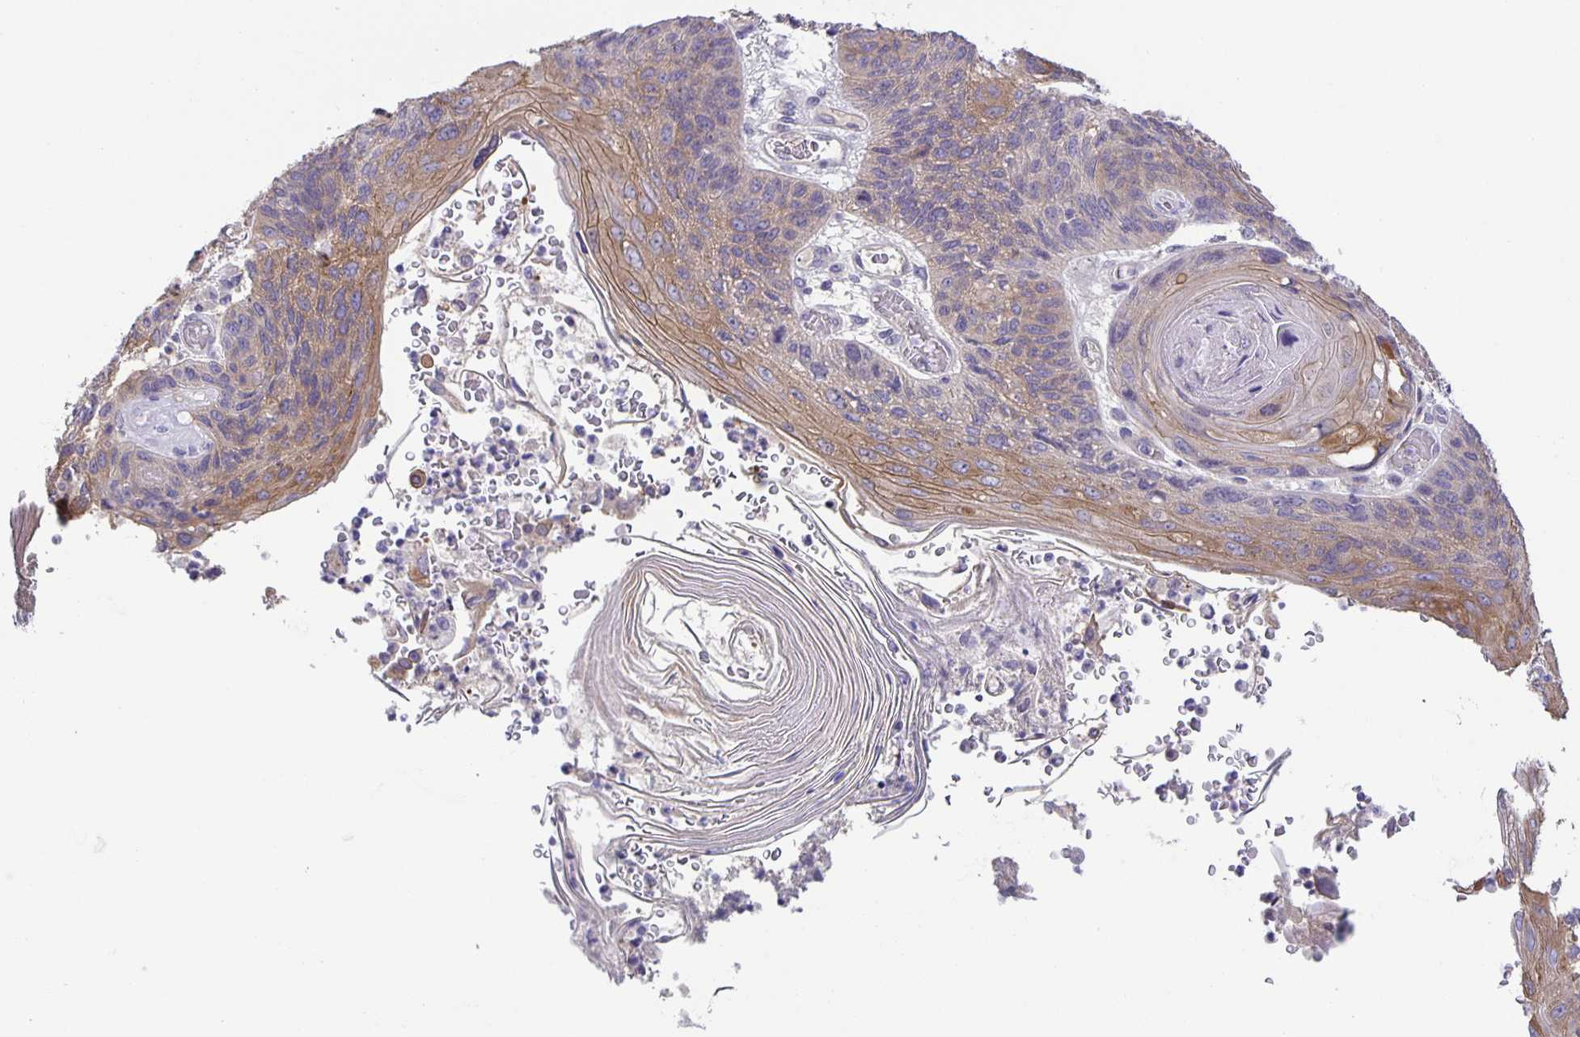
{"staining": {"intensity": "moderate", "quantity": ">75%", "location": "cytoplasmic/membranous"}, "tissue": "lung cancer", "cell_type": "Tumor cells", "image_type": "cancer", "snomed": [{"axis": "morphology", "description": "Squamous cell carcinoma, NOS"}, {"axis": "morphology", "description": "Squamous cell carcinoma, metastatic, NOS"}, {"axis": "topography", "description": "Lymph node"}, {"axis": "topography", "description": "Lung"}], "caption": "An image showing moderate cytoplasmic/membranous expression in approximately >75% of tumor cells in metastatic squamous cell carcinoma (lung), as visualized by brown immunohistochemical staining.", "gene": "PTPN3", "patient": {"sex": "male", "age": 41}}